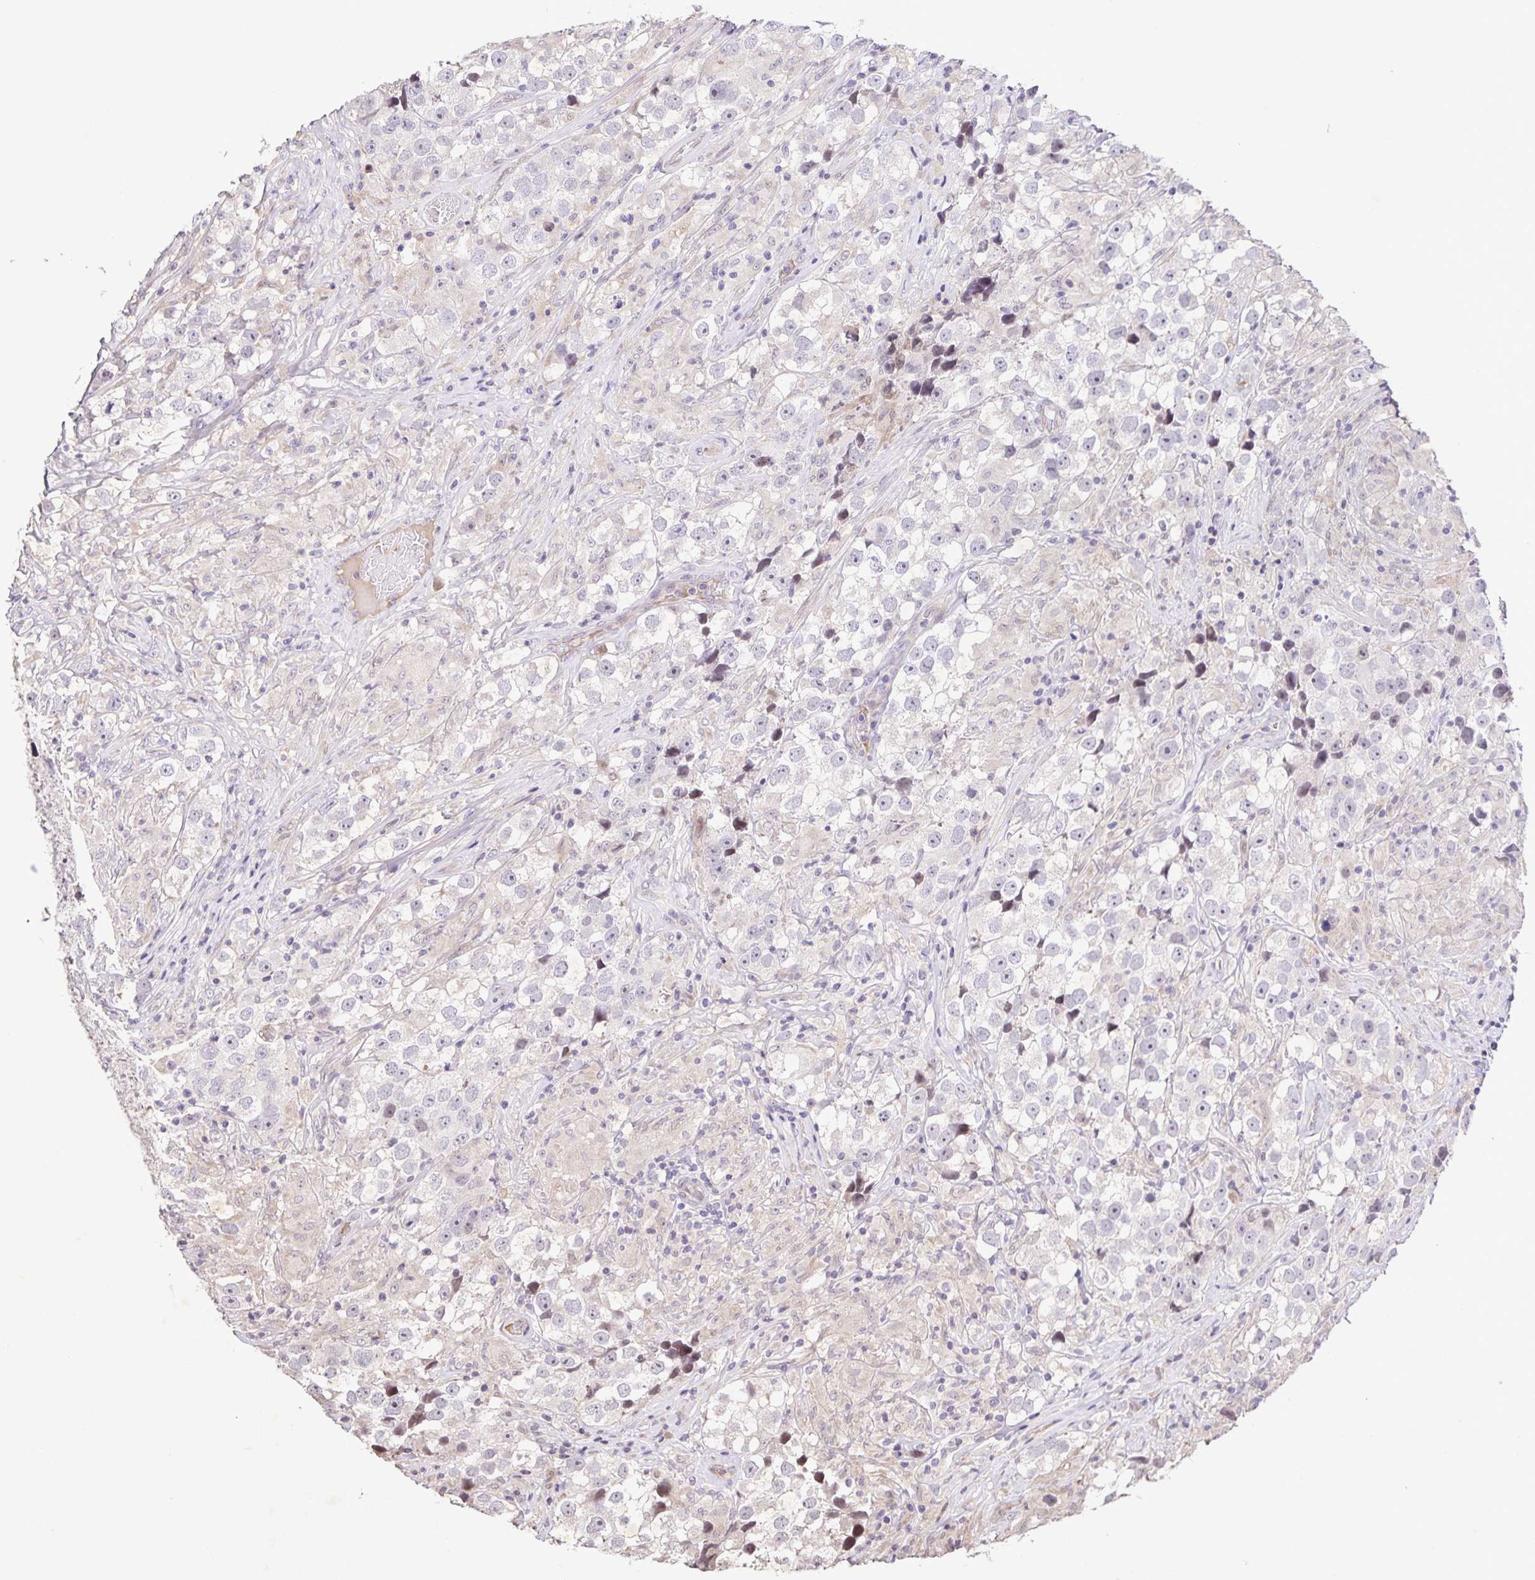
{"staining": {"intensity": "negative", "quantity": "none", "location": "none"}, "tissue": "testis cancer", "cell_type": "Tumor cells", "image_type": "cancer", "snomed": [{"axis": "morphology", "description": "Seminoma, NOS"}, {"axis": "topography", "description": "Testis"}], "caption": "This micrograph is of seminoma (testis) stained with immunohistochemistry to label a protein in brown with the nuclei are counter-stained blue. There is no positivity in tumor cells.", "gene": "GDF2", "patient": {"sex": "male", "age": 46}}